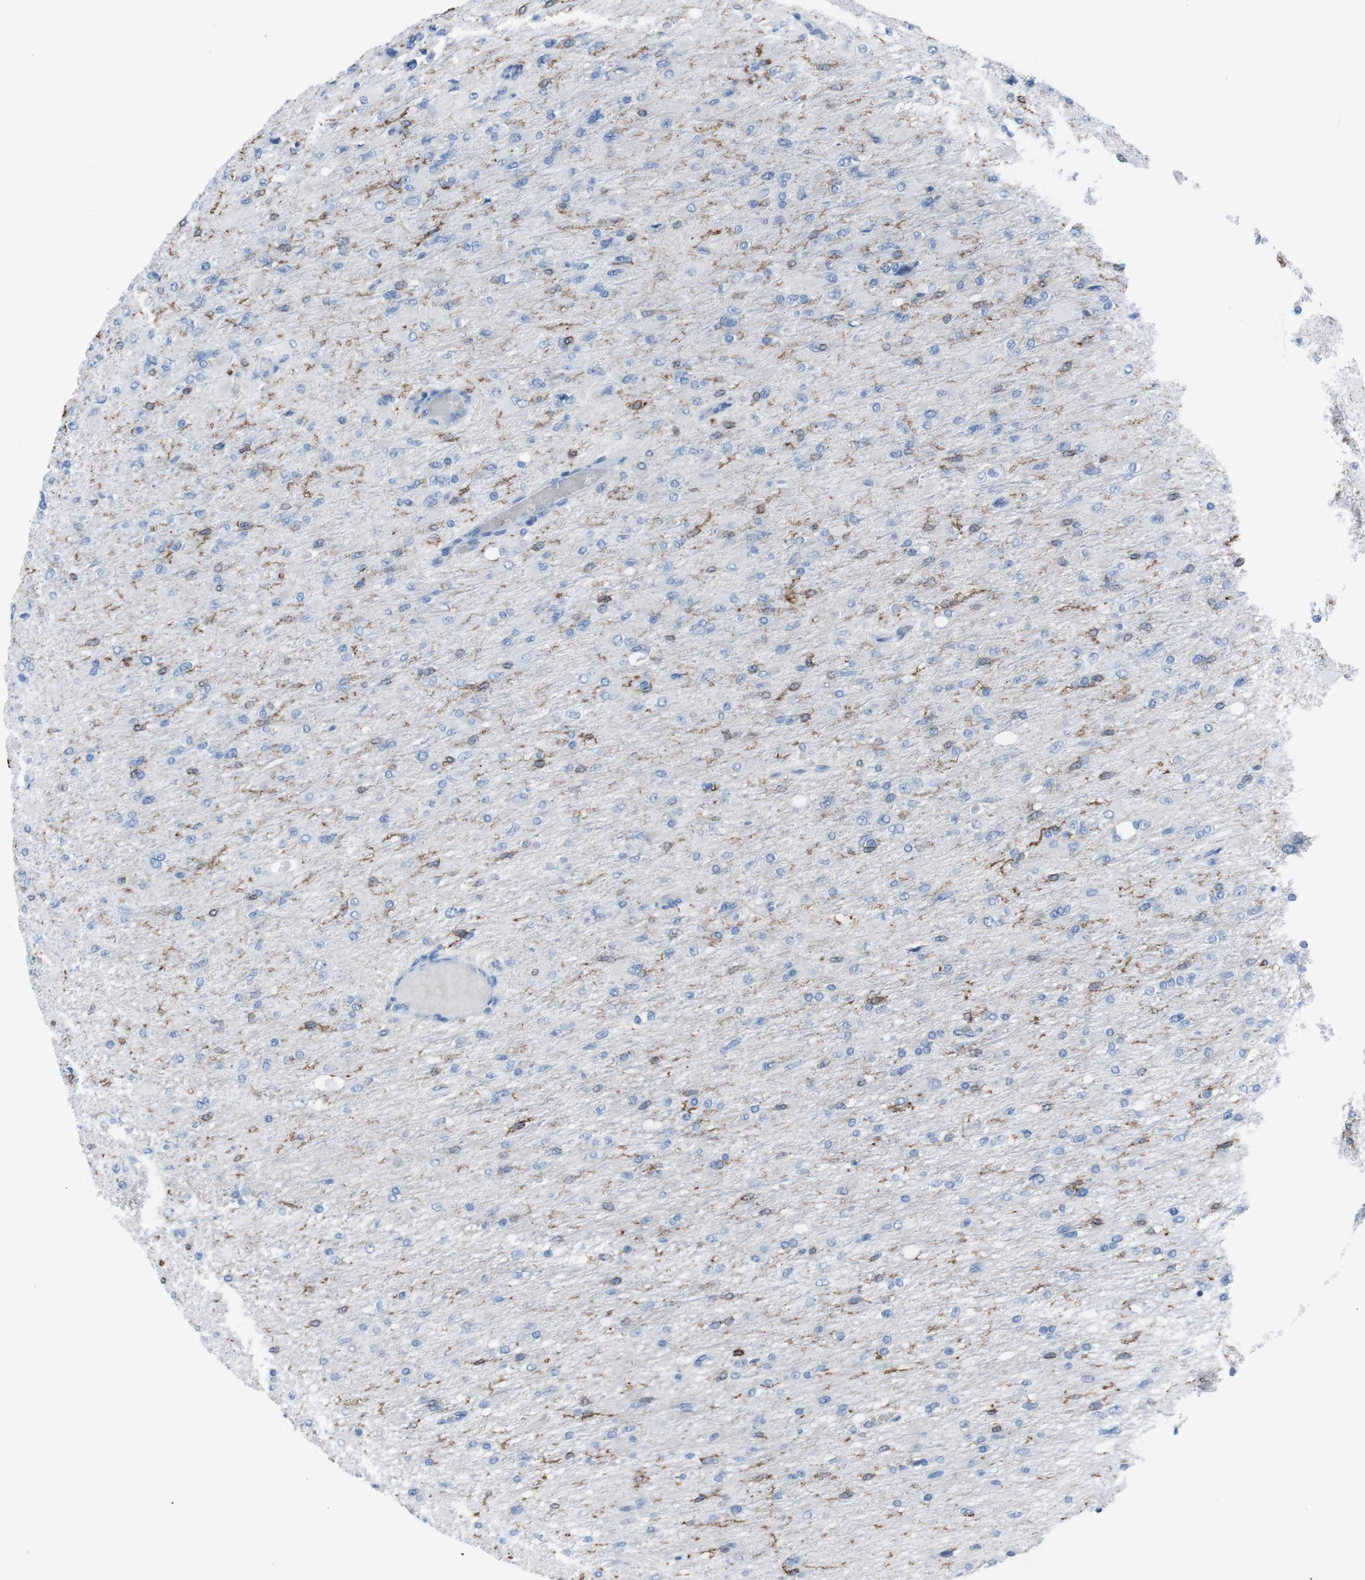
{"staining": {"intensity": "moderate", "quantity": "<25%", "location": "cytoplasmic/membranous"}, "tissue": "glioma", "cell_type": "Tumor cells", "image_type": "cancer", "snomed": [{"axis": "morphology", "description": "Glioma, malignant, High grade"}, {"axis": "topography", "description": "Cerebral cortex"}], "caption": "Immunohistochemistry (IHC) of malignant glioma (high-grade) displays low levels of moderate cytoplasmic/membranous positivity in about <25% of tumor cells. The protein is shown in brown color, while the nuclei are stained blue.", "gene": "ST6GAL1", "patient": {"sex": "female", "age": 36}}